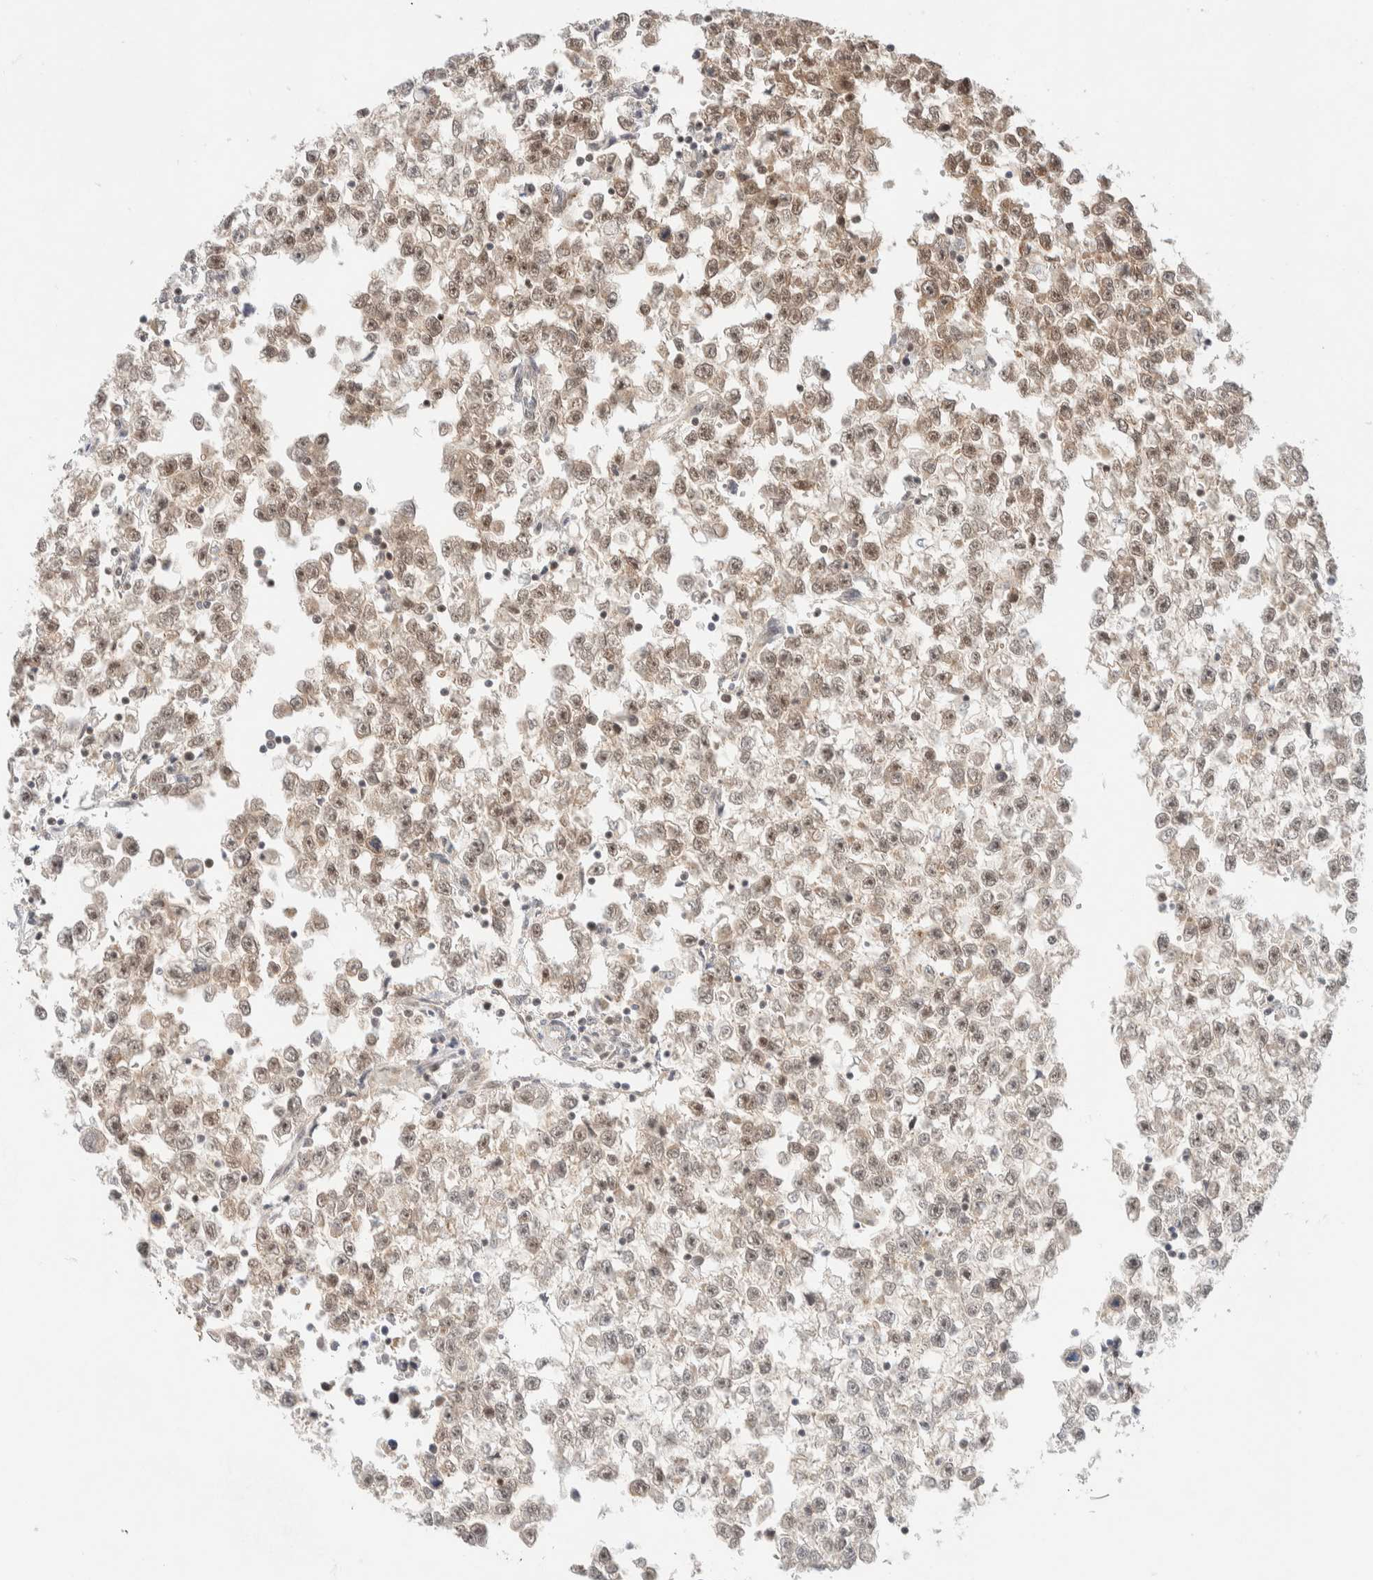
{"staining": {"intensity": "weak", "quantity": ">75%", "location": "cytoplasmic/membranous,nuclear"}, "tissue": "testis cancer", "cell_type": "Tumor cells", "image_type": "cancer", "snomed": [{"axis": "morphology", "description": "Seminoma, NOS"}, {"axis": "morphology", "description": "Carcinoma, Embryonal, NOS"}, {"axis": "topography", "description": "Testis"}], "caption": "The image reveals staining of testis cancer, revealing weak cytoplasmic/membranous and nuclear protein expression (brown color) within tumor cells.", "gene": "C8orf76", "patient": {"sex": "male", "age": 51}}